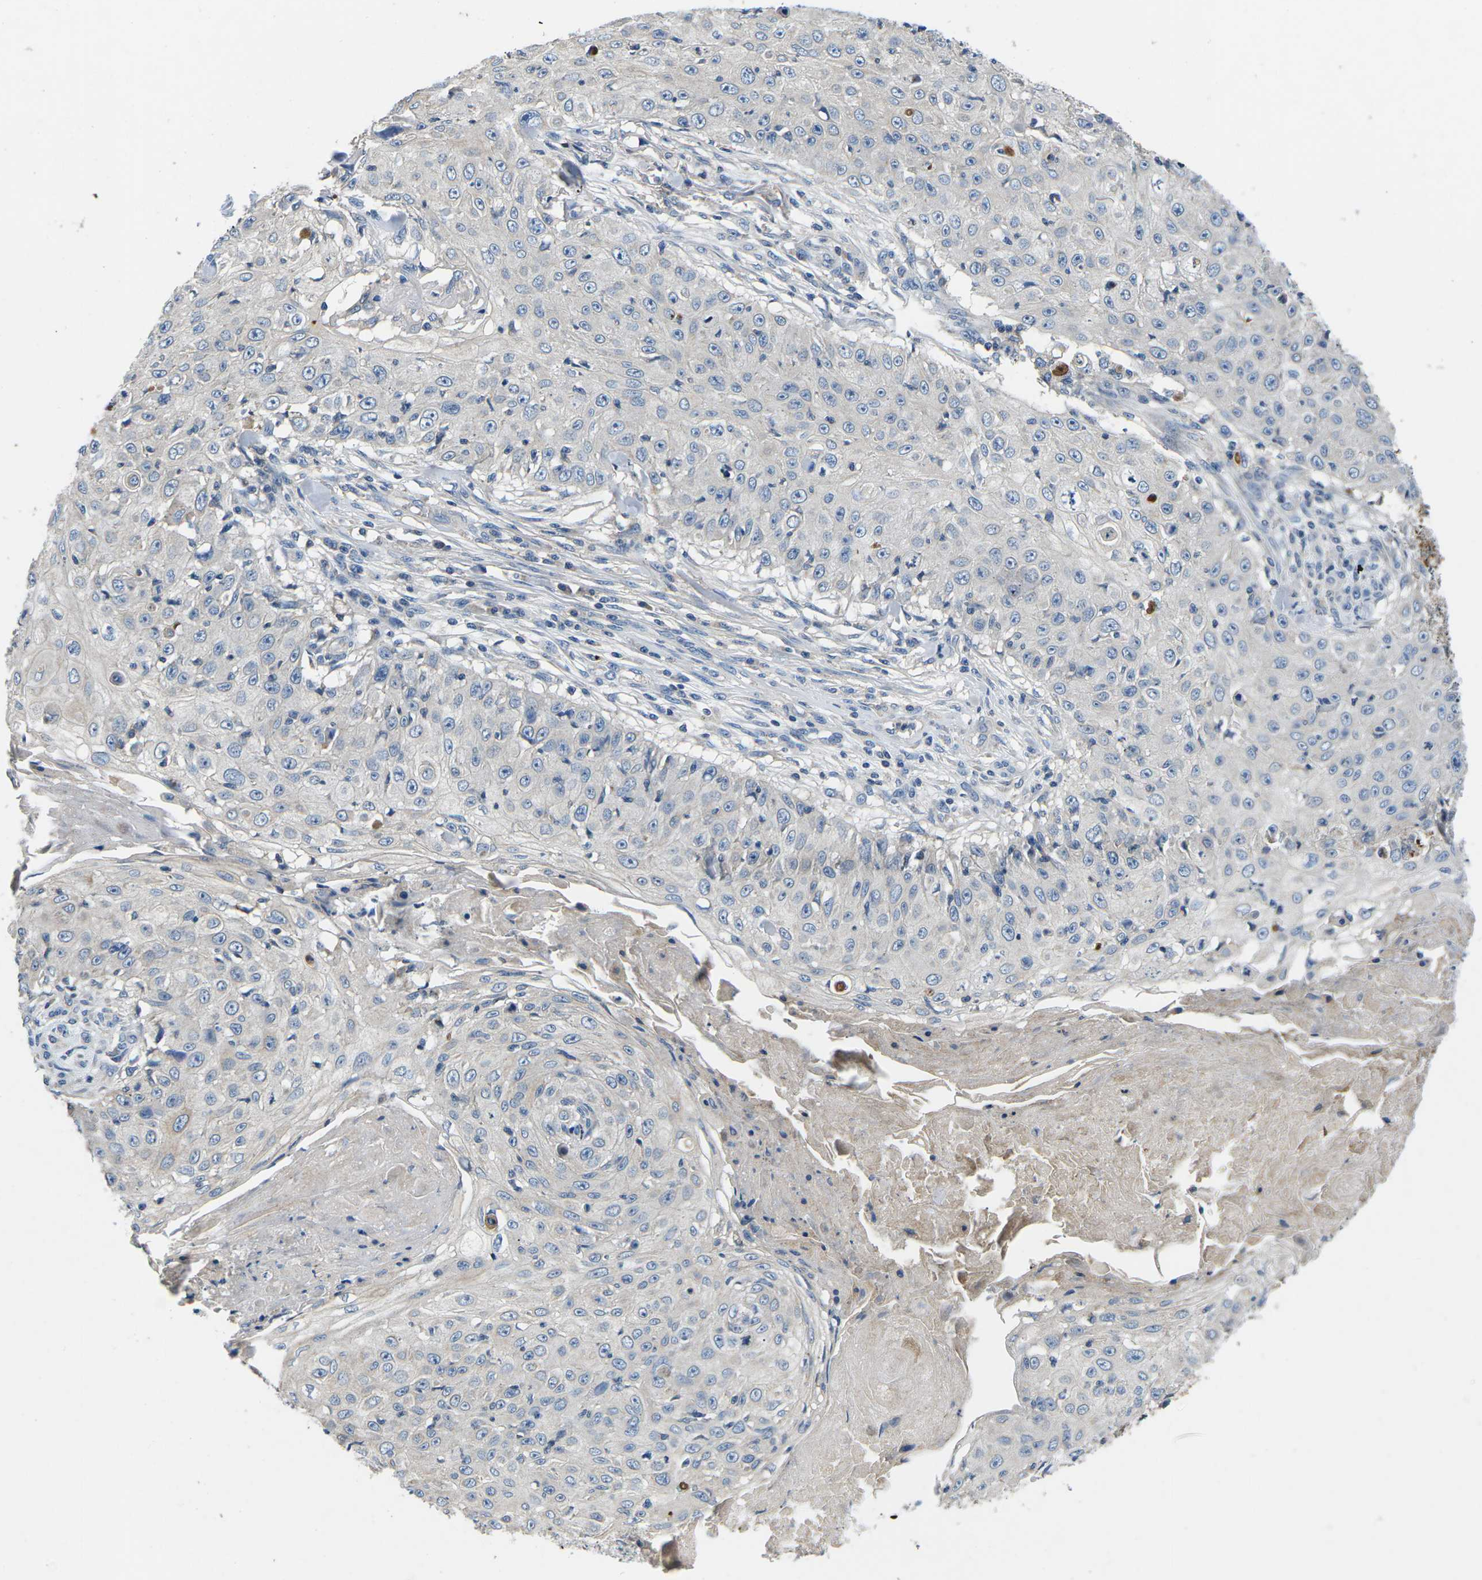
{"staining": {"intensity": "negative", "quantity": "none", "location": "none"}, "tissue": "skin cancer", "cell_type": "Tumor cells", "image_type": "cancer", "snomed": [{"axis": "morphology", "description": "Squamous cell carcinoma, NOS"}, {"axis": "topography", "description": "Skin"}], "caption": "The immunohistochemistry histopathology image has no significant positivity in tumor cells of skin cancer tissue.", "gene": "PDCD6IP", "patient": {"sex": "male", "age": 86}}